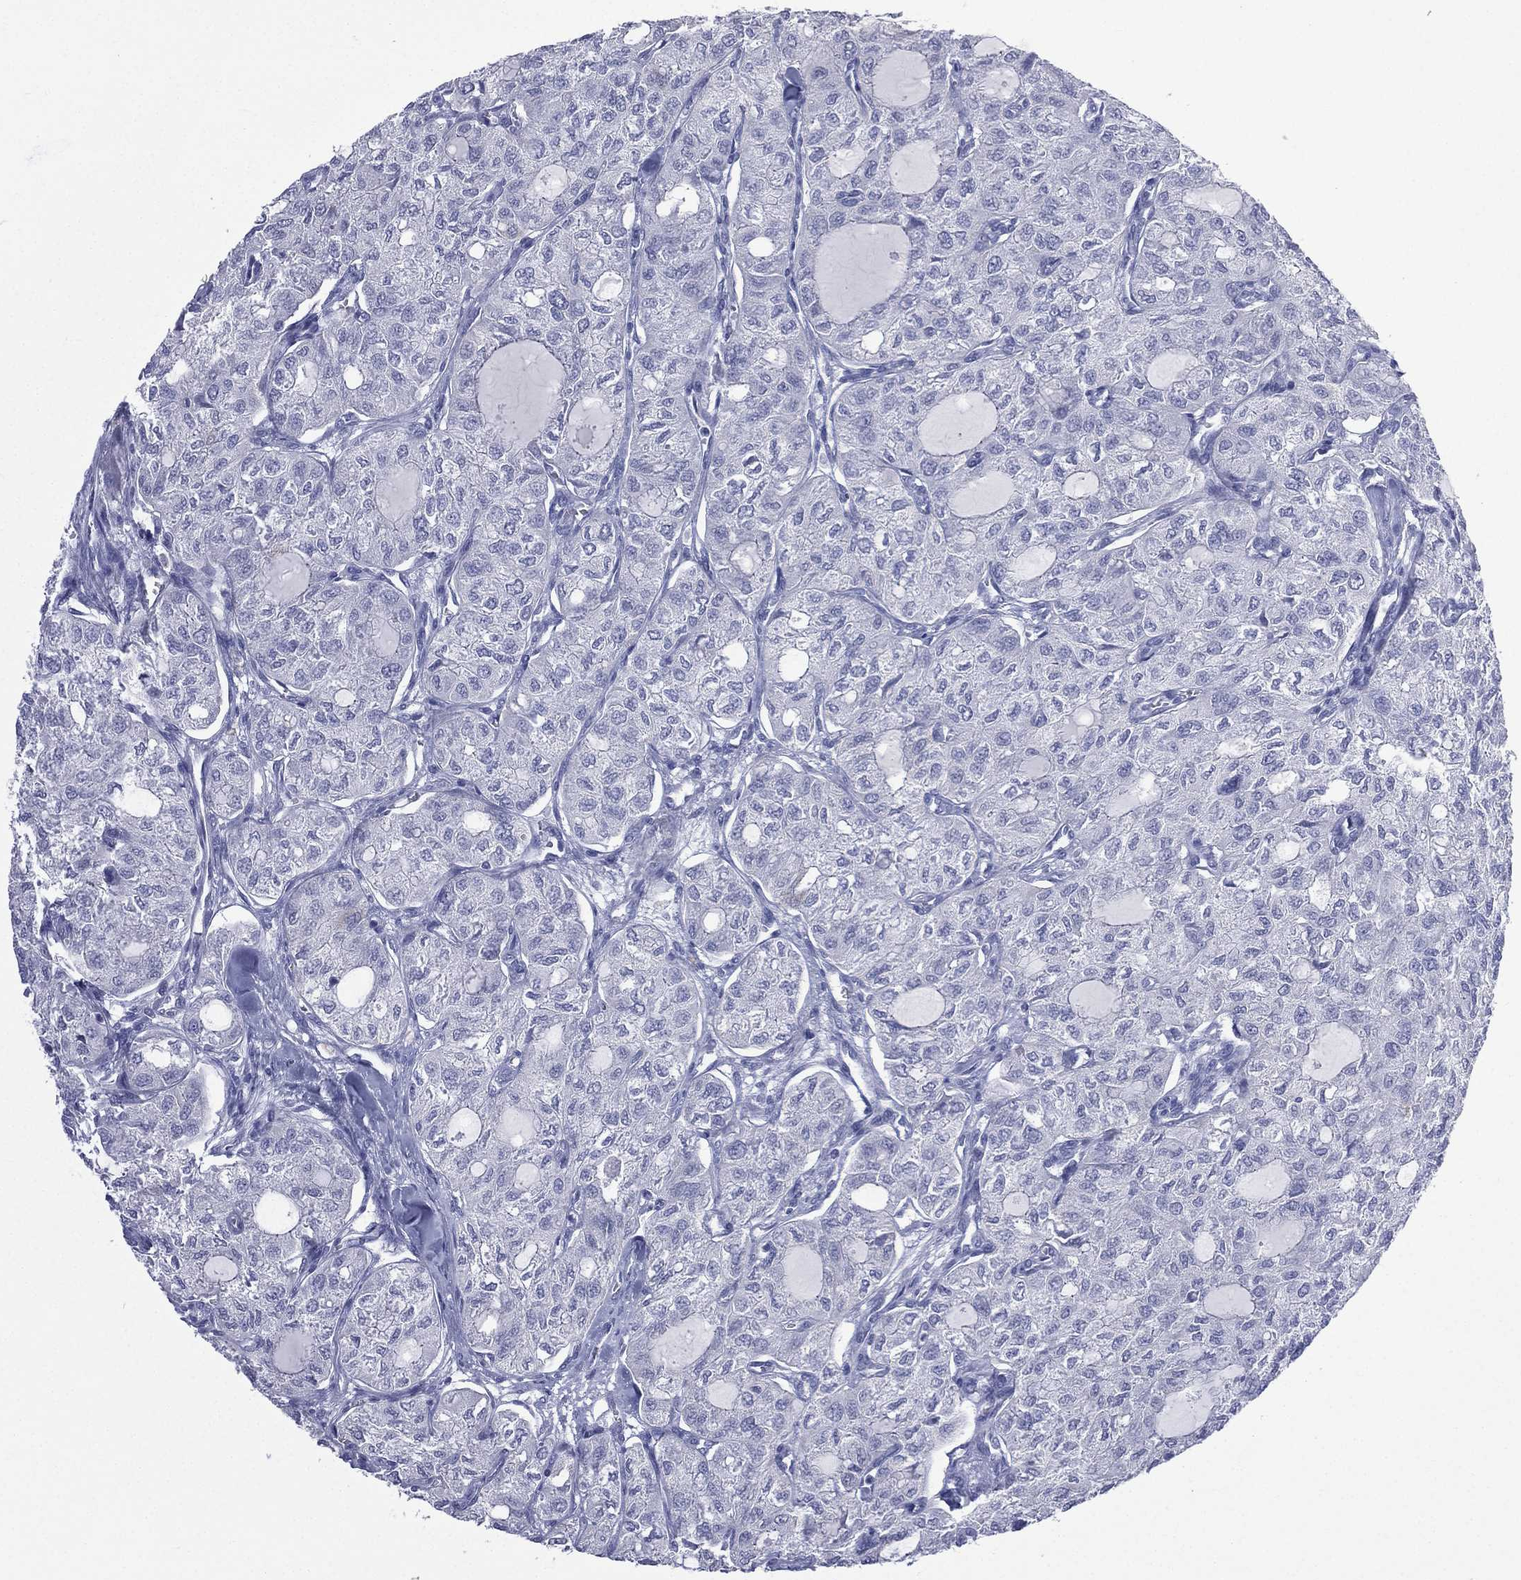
{"staining": {"intensity": "negative", "quantity": "none", "location": "none"}, "tissue": "thyroid cancer", "cell_type": "Tumor cells", "image_type": "cancer", "snomed": [{"axis": "morphology", "description": "Follicular adenoma carcinoma, NOS"}, {"axis": "topography", "description": "Thyroid gland"}], "caption": "The micrograph reveals no staining of tumor cells in thyroid follicular adenoma carcinoma.", "gene": "CES2", "patient": {"sex": "male", "age": 75}}